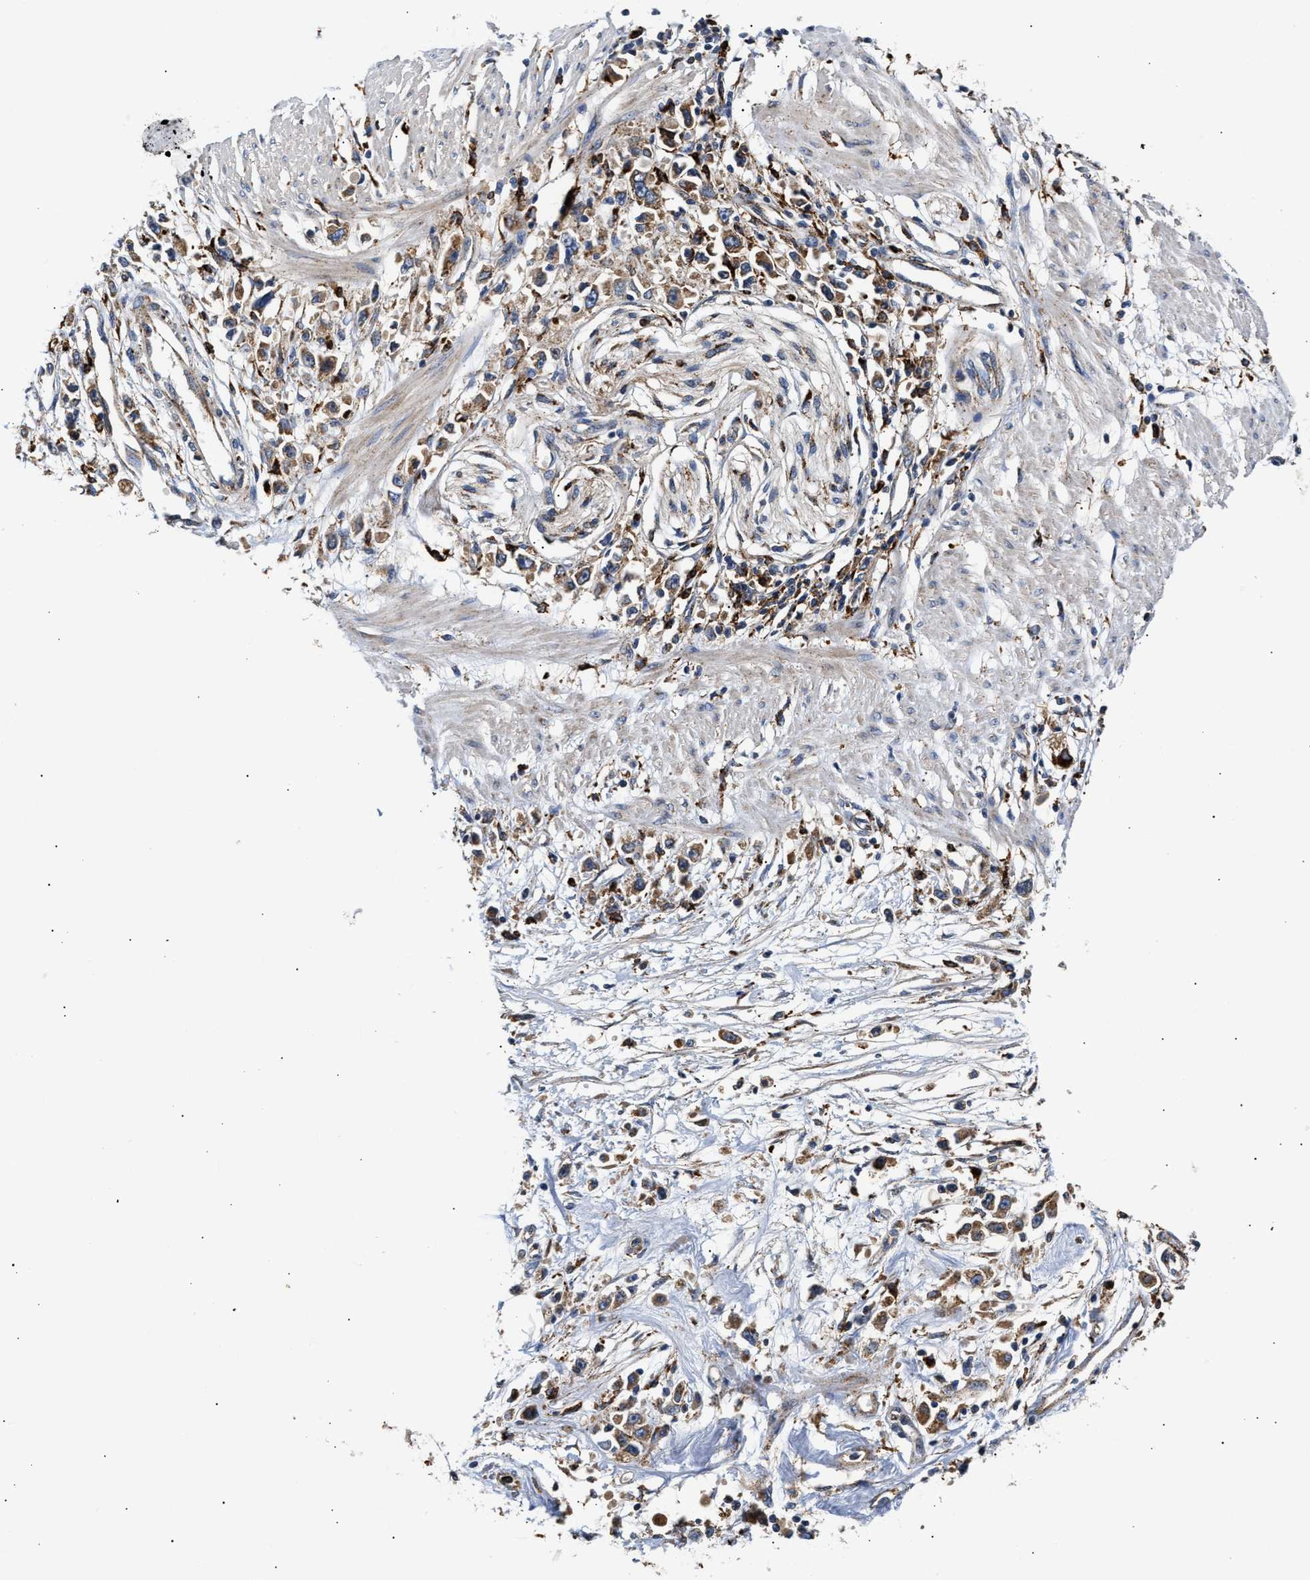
{"staining": {"intensity": "moderate", "quantity": ">75%", "location": "cytoplasmic/membranous"}, "tissue": "stomach cancer", "cell_type": "Tumor cells", "image_type": "cancer", "snomed": [{"axis": "morphology", "description": "Adenocarcinoma, NOS"}, {"axis": "topography", "description": "Stomach"}], "caption": "This histopathology image displays immunohistochemistry staining of human adenocarcinoma (stomach), with medium moderate cytoplasmic/membranous expression in approximately >75% of tumor cells.", "gene": "CCDC146", "patient": {"sex": "female", "age": 59}}